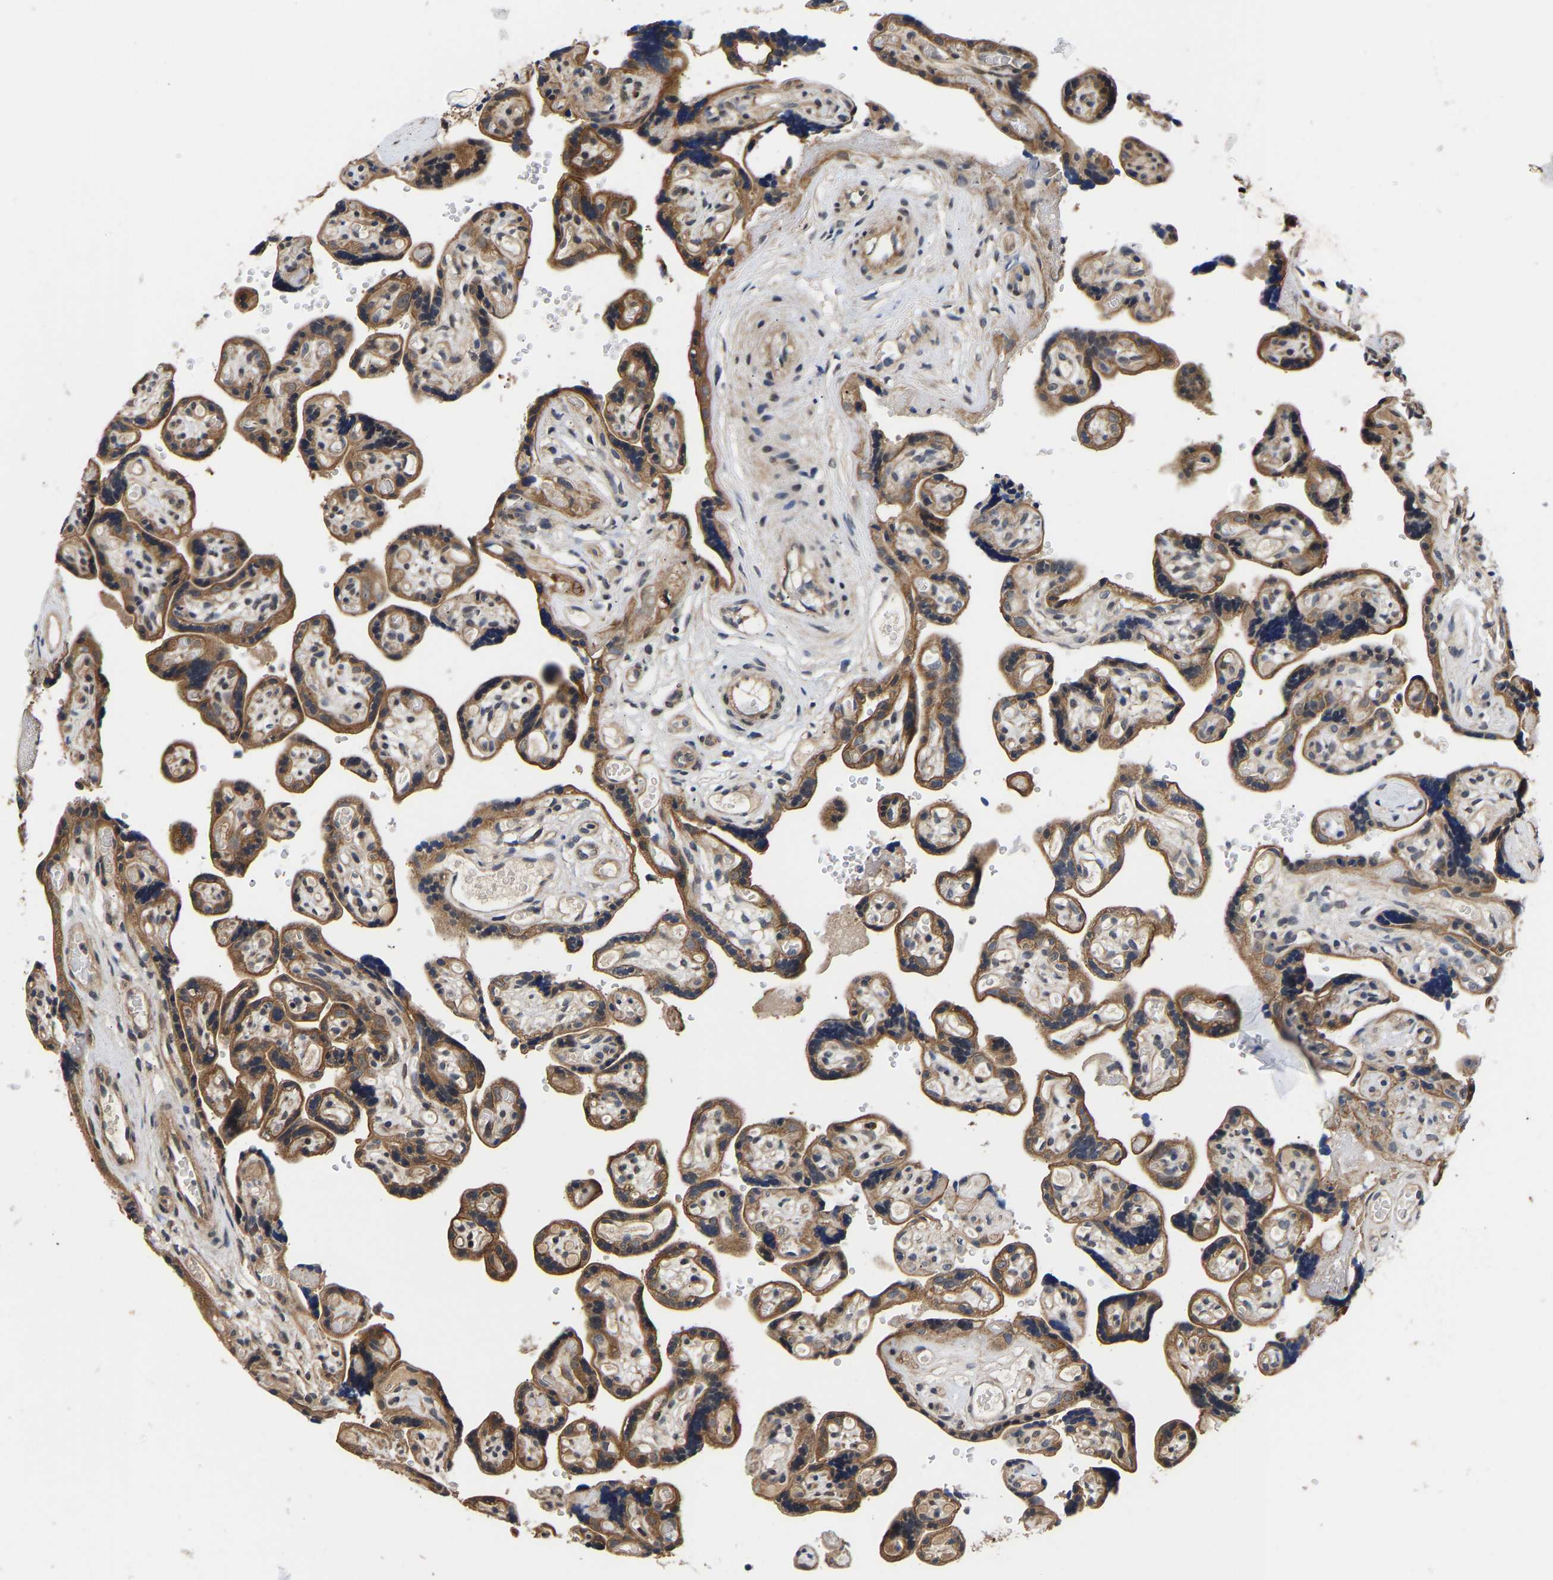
{"staining": {"intensity": "moderate", "quantity": ">75%", "location": "cytoplasmic/membranous"}, "tissue": "placenta", "cell_type": "Decidual cells", "image_type": "normal", "snomed": [{"axis": "morphology", "description": "Normal tissue, NOS"}, {"axis": "topography", "description": "Placenta"}], "caption": "Immunohistochemistry (DAB (3,3'-diaminobenzidine)) staining of benign placenta reveals moderate cytoplasmic/membranous protein positivity in approximately >75% of decidual cells.", "gene": "METTL16", "patient": {"sex": "female", "age": 30}}